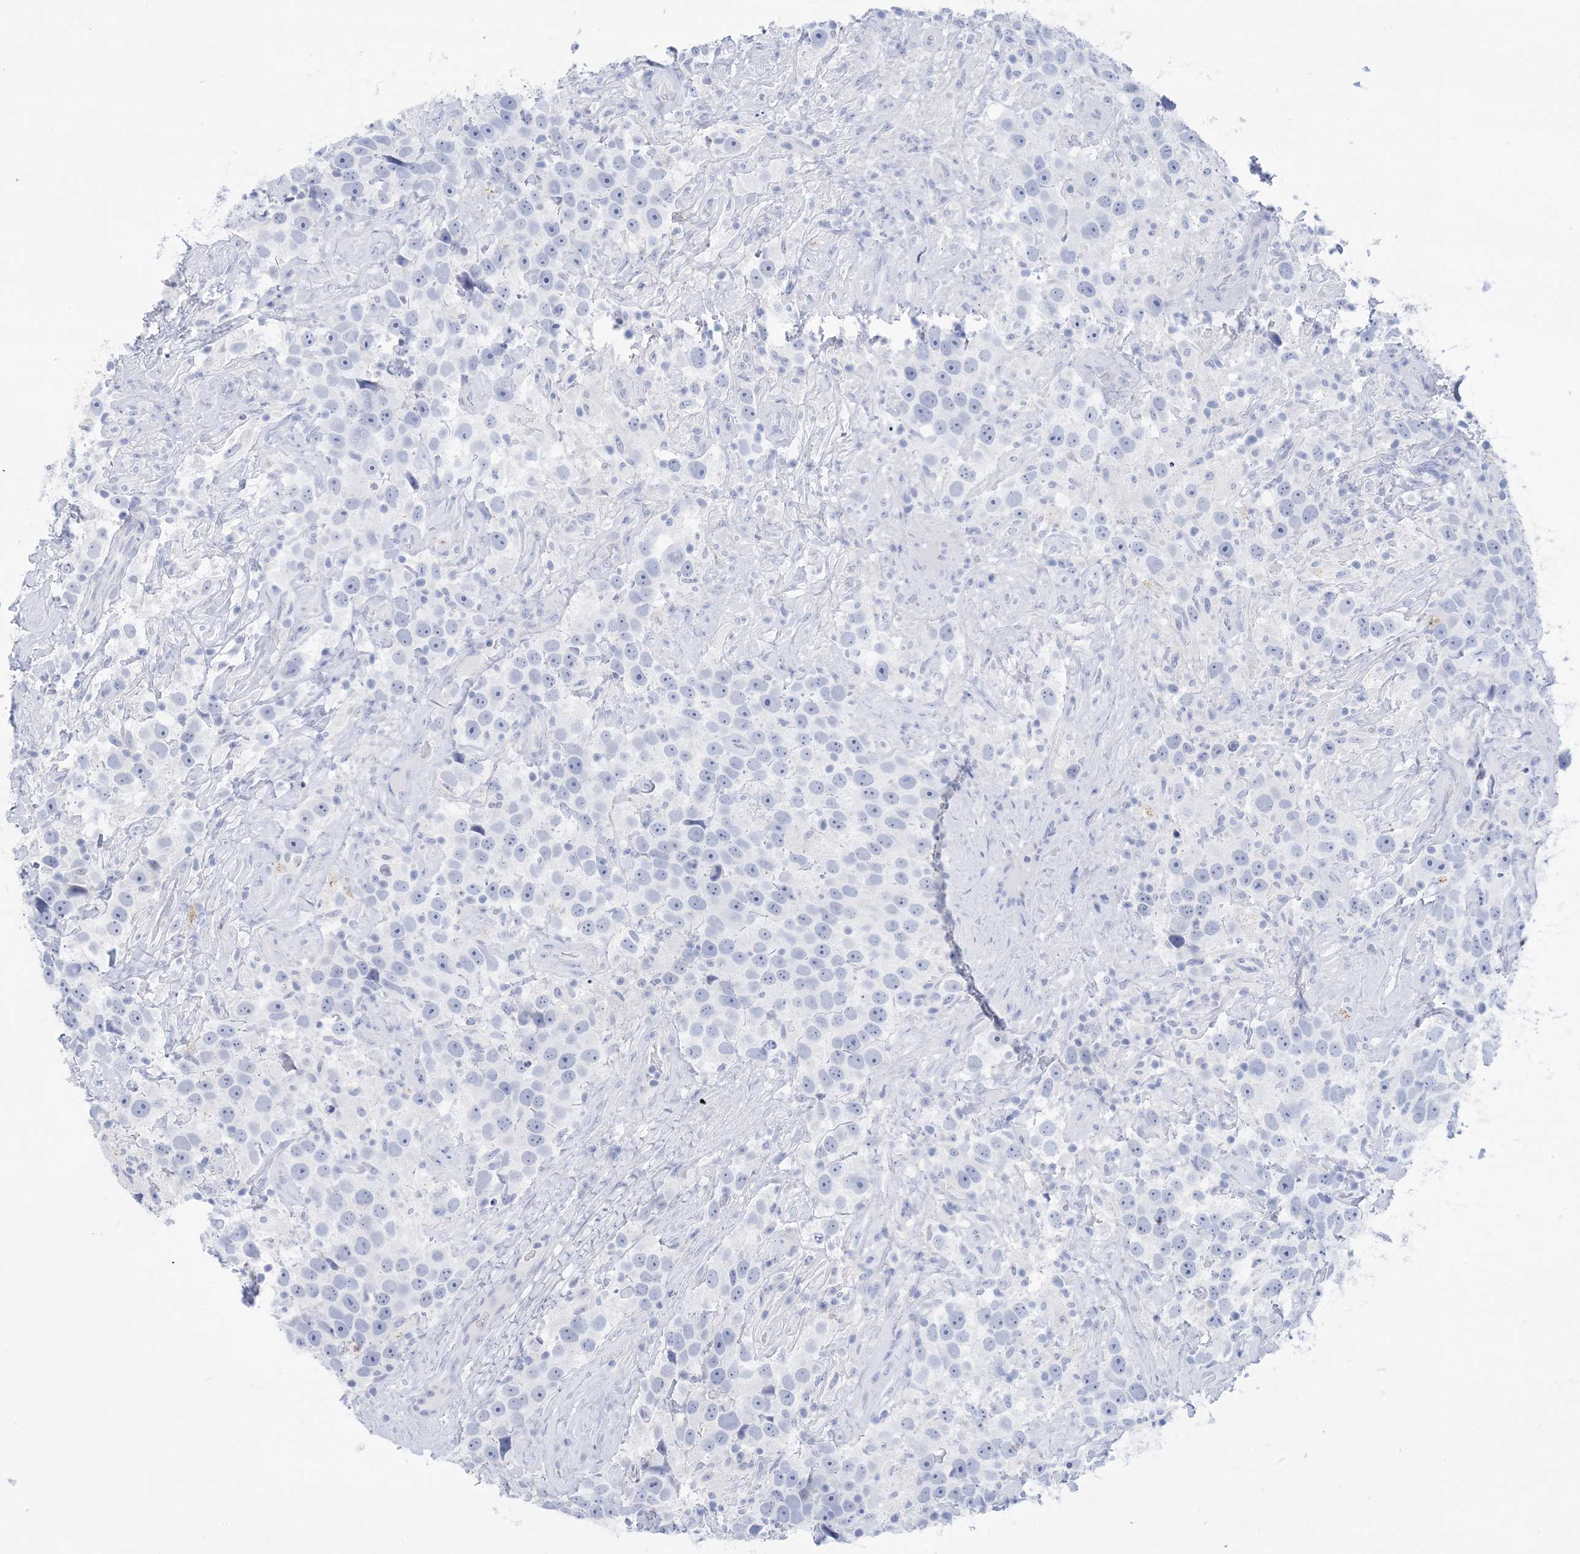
{"staining": {"intensity": "negative", "quantity": "none", "location": "none"}, "tissue": "testis cancer", "cell_type": "Tumor cells", "image_type": "cancer", "snomed": [{"axis": "morphology", "description": "Seminoma, NOS"}, {"axis": "topography", "description": "Testis"}], "caption": "Histopathology image shows no protein expression in tumor cells of testis cancer (seminoma) tissue.", "gene": "SH3YL1", "patient": {"sex": "male", "age": 49}}